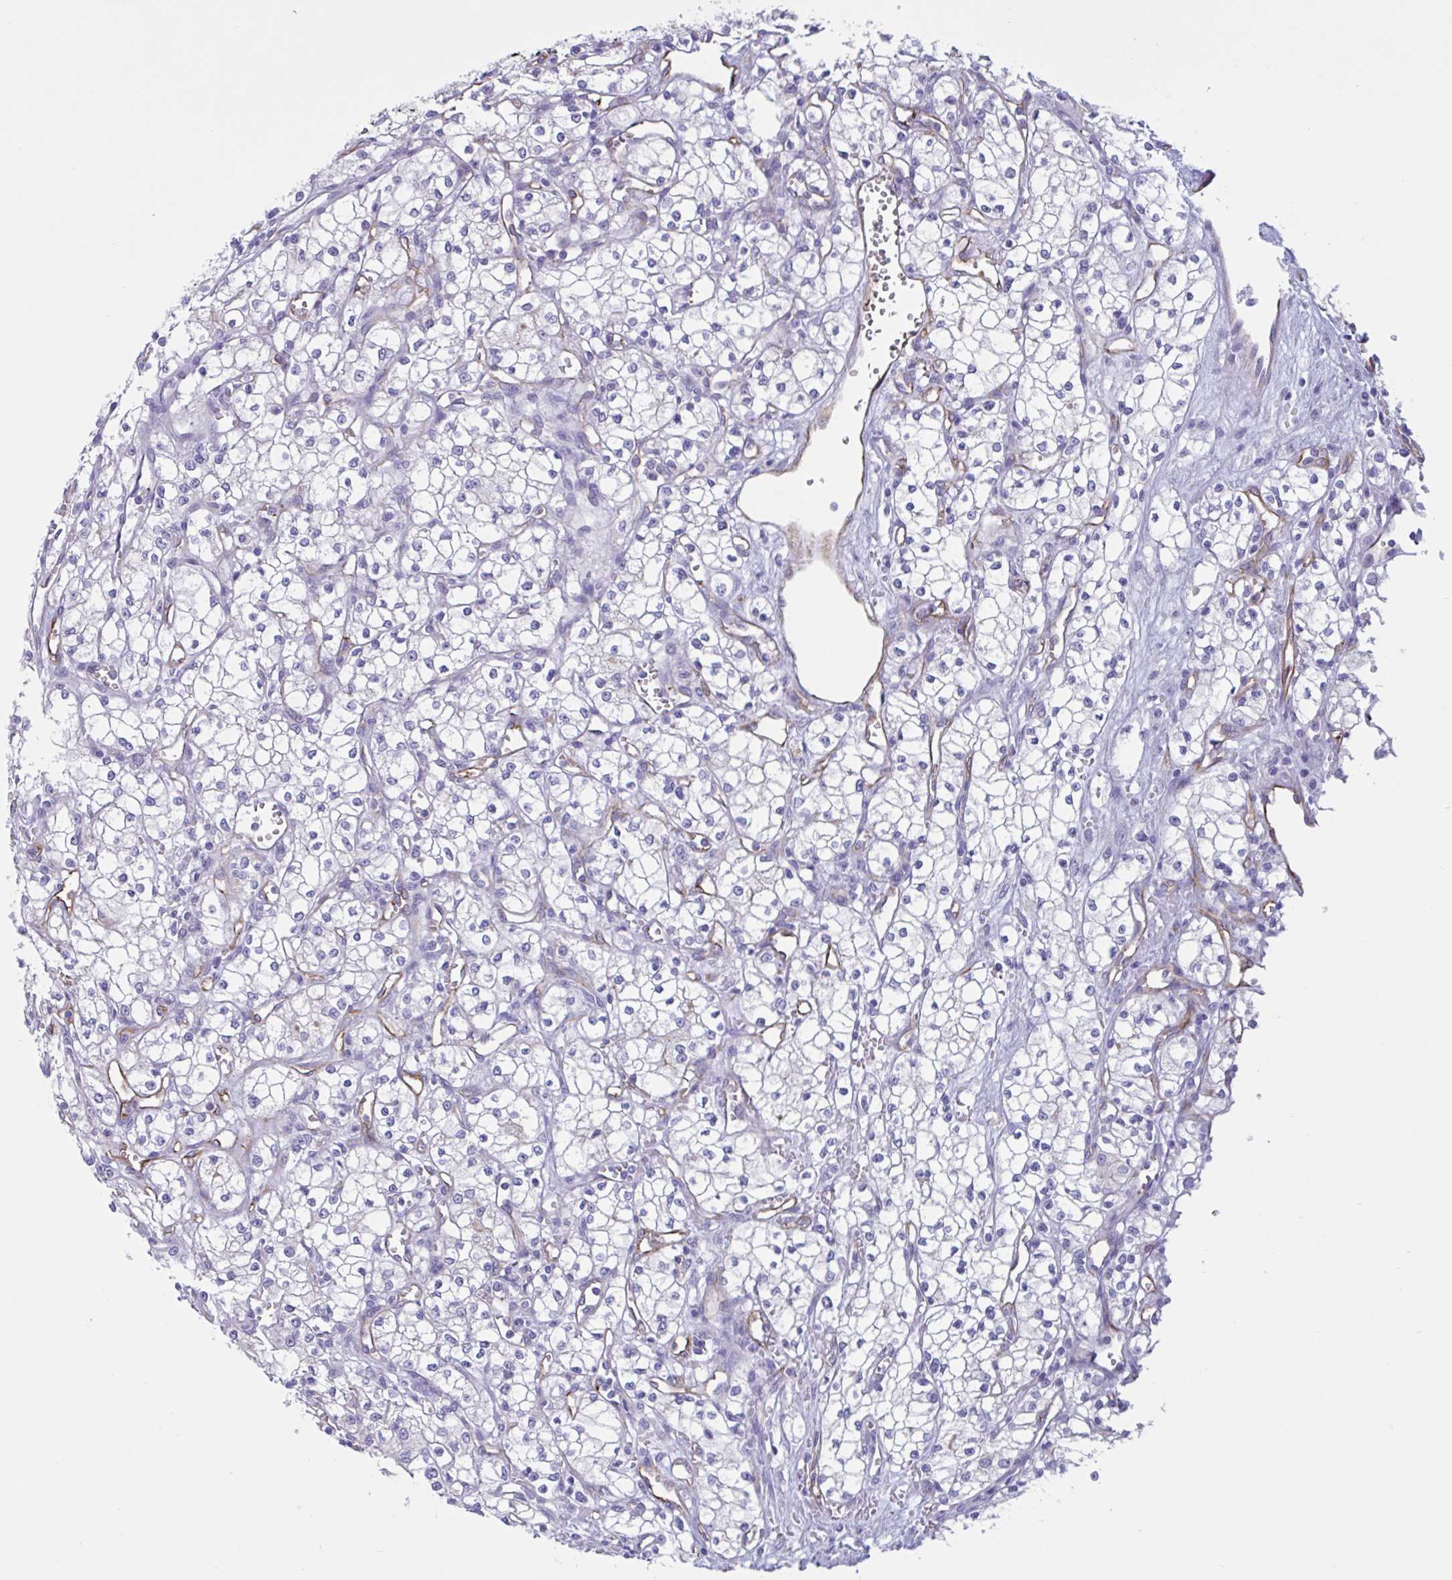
{"staining": {"intensity": "negative", "quantity": "none", "location": "none"}, "tissue": "renal cancer", "cell_type": "Tumor cells", "image_type": "cancer", "snomed": [{"axis": "morphology", "description": "Adenocarcinoma, NOS"}, {"axis": "topography", "description": "Kidney"}], "caption": "High magnification brightfield microscopy of renal cancer stained with DAB (3,3'-diaminobenzidine) (brown) and counterstained with hematoxylin (blue): tumor cells show no significant expression.", "gene": "RPL22L1", "patient": {"sex": "male", "age": 59}}